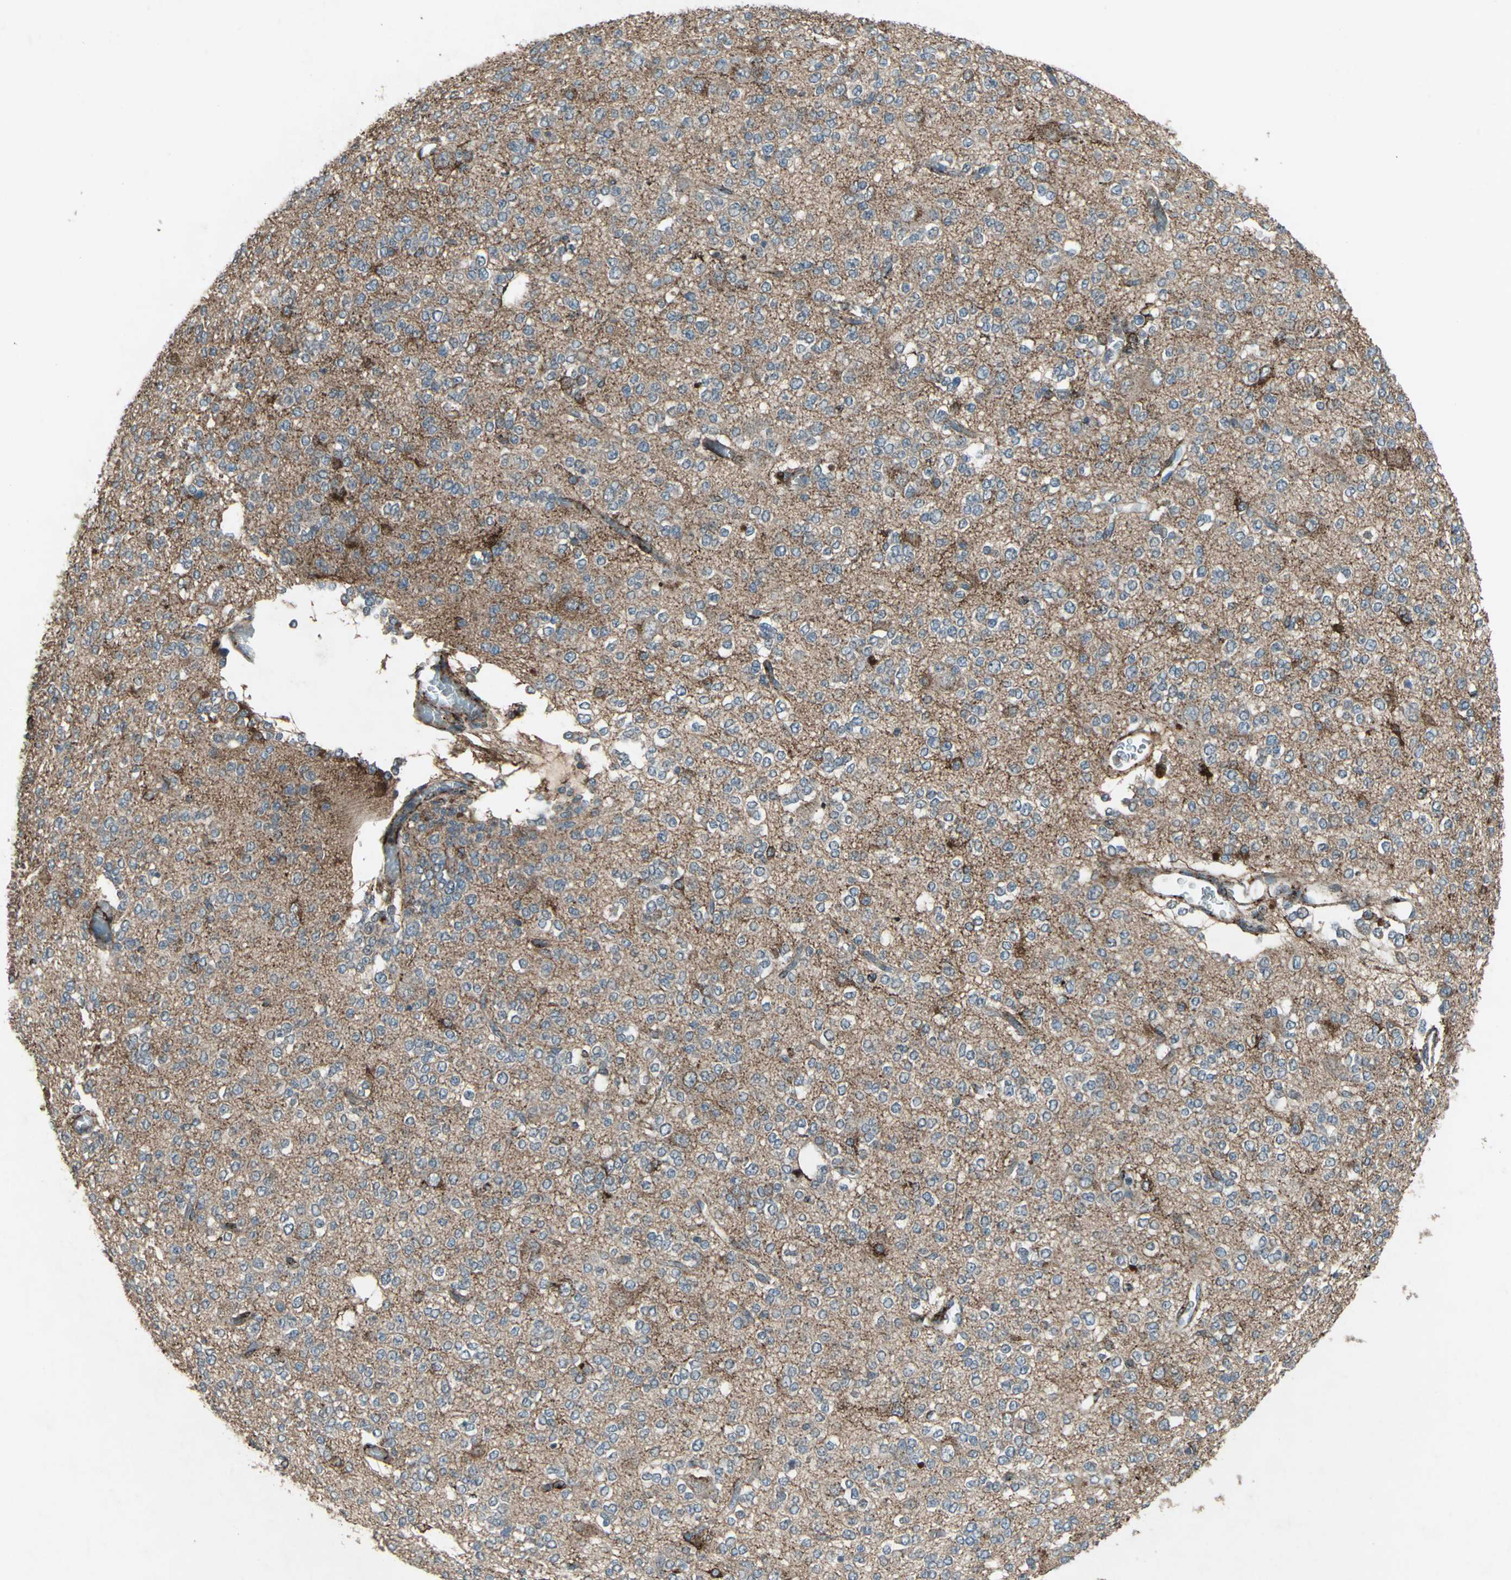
{"staining": {"intensity": "moderate", "quantity": "<25%", "location": "cytoplasmic/membranous"}, "tissue": "glioma", "cell_type": "Tumor cells", "image_type": "cancer", "snomed": [{"axis": "morphology", "description": "Glioma, malignant, Low grade"}, {"axis": "topography", "description": "Brain"}], "caption": "Immunohistochemistry (IHC) (DAB) staining of malignant low-grade glioma exhibits moderate cytoplasmic/membranous protein staining in approximately <25% of tumor cells. The staining is performed using DAB brown chromogen to label protein expression. The nuclei are counter-stained blue using hematoxylin.", "gene": "SEPTIN4", "patient": {"sex": "male", "age": 38}}